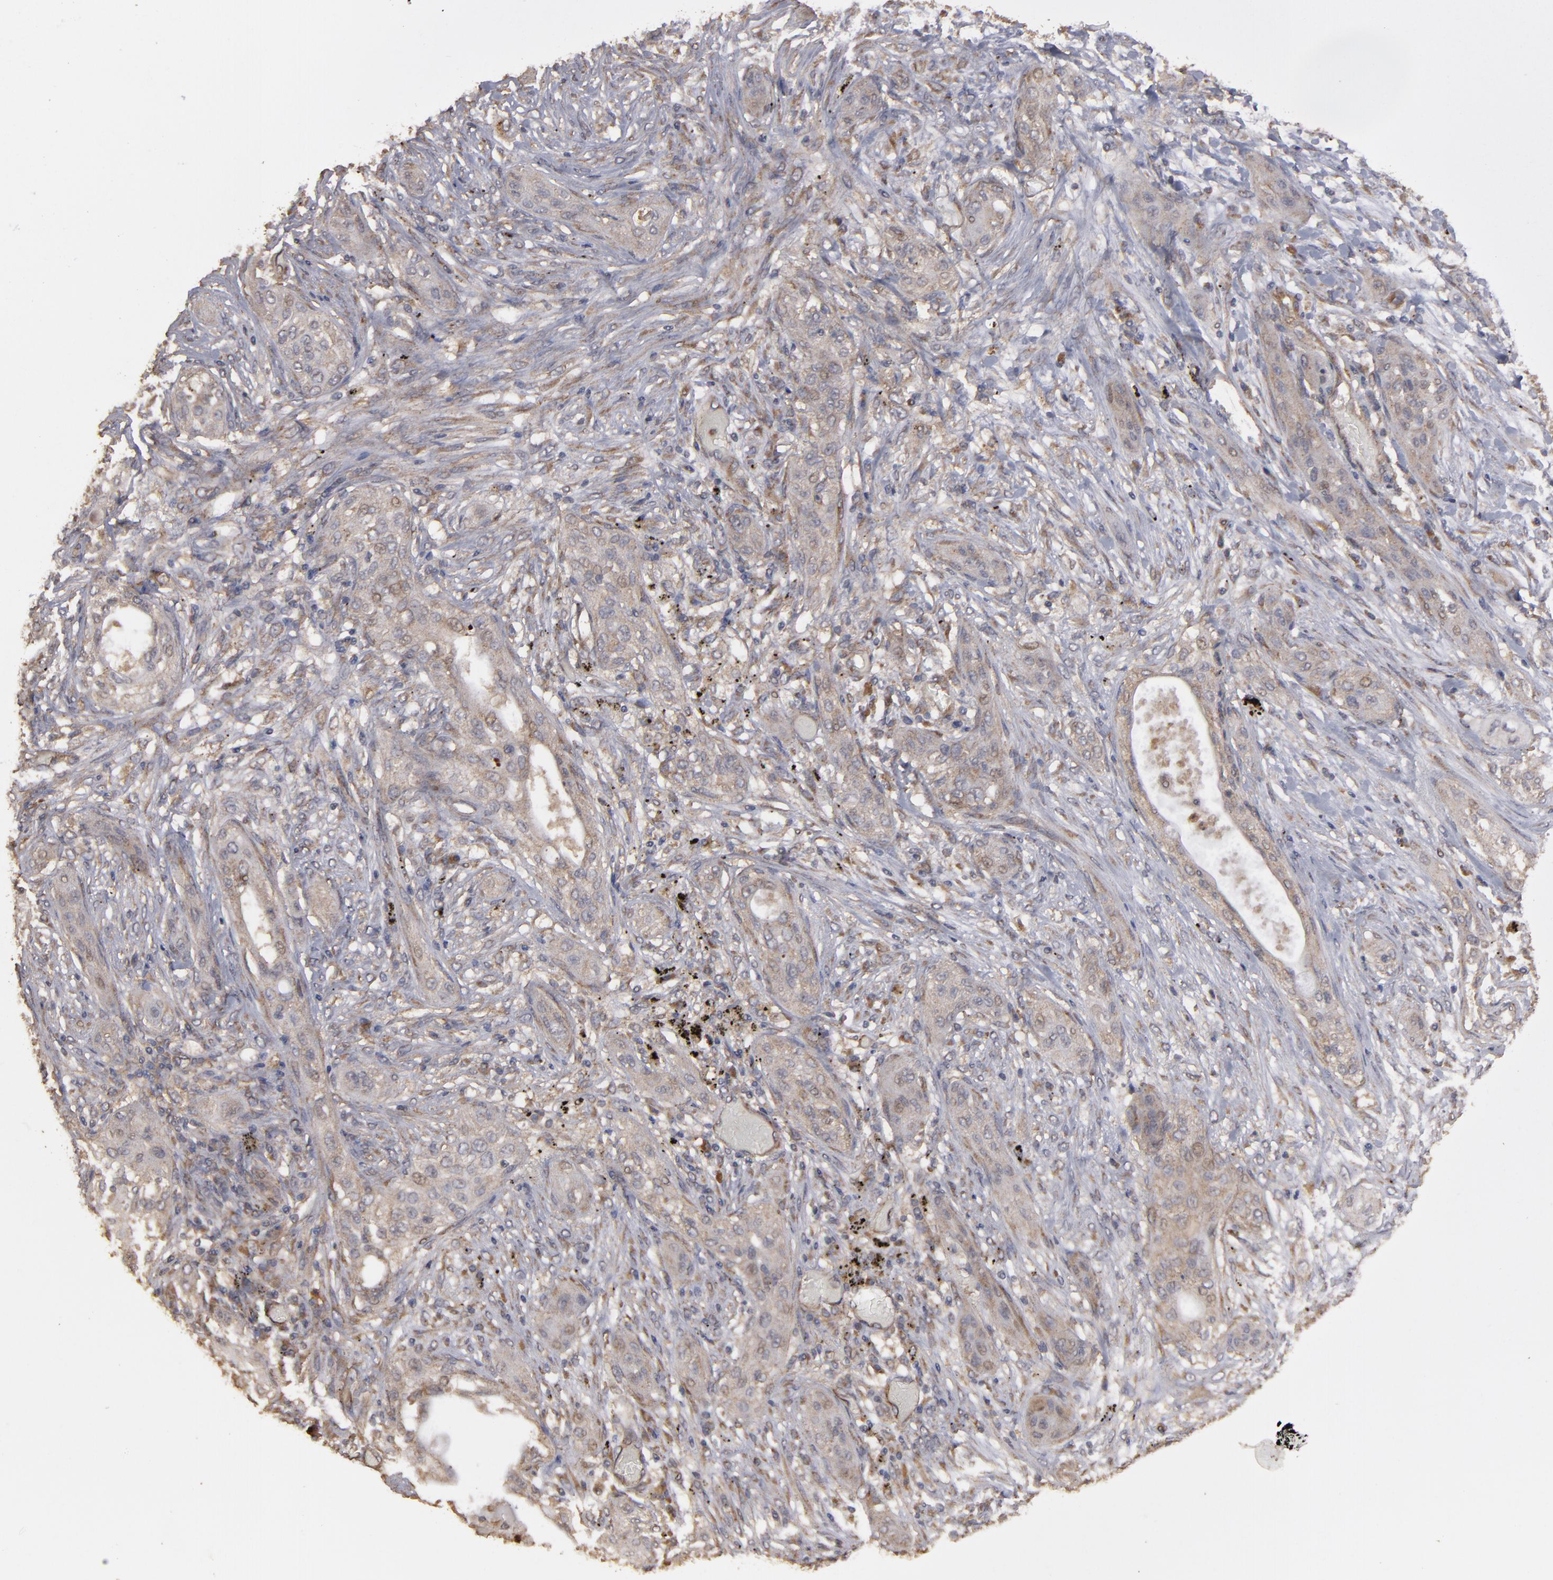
{"staining": {"intensity": "weak", "quantity": ">75%", "location": "cytoplasmic/membranous"}, "tissue": "lung cancer", "cell_type": "Tumor cells", "image_type": "cancer", "snomed": [{"axis": "morphology", "description": "Squamous cell carcinoma, NOS"}, {"axis": "topography", "description": "Lung"}], "caption": "The immunohistochemical stain shows weak cytoplasmic/membranous positivity in tumor cells of lung cancer tissue.", "gene": "MMP2", "patient": {"sex": "female", "age": 47}}